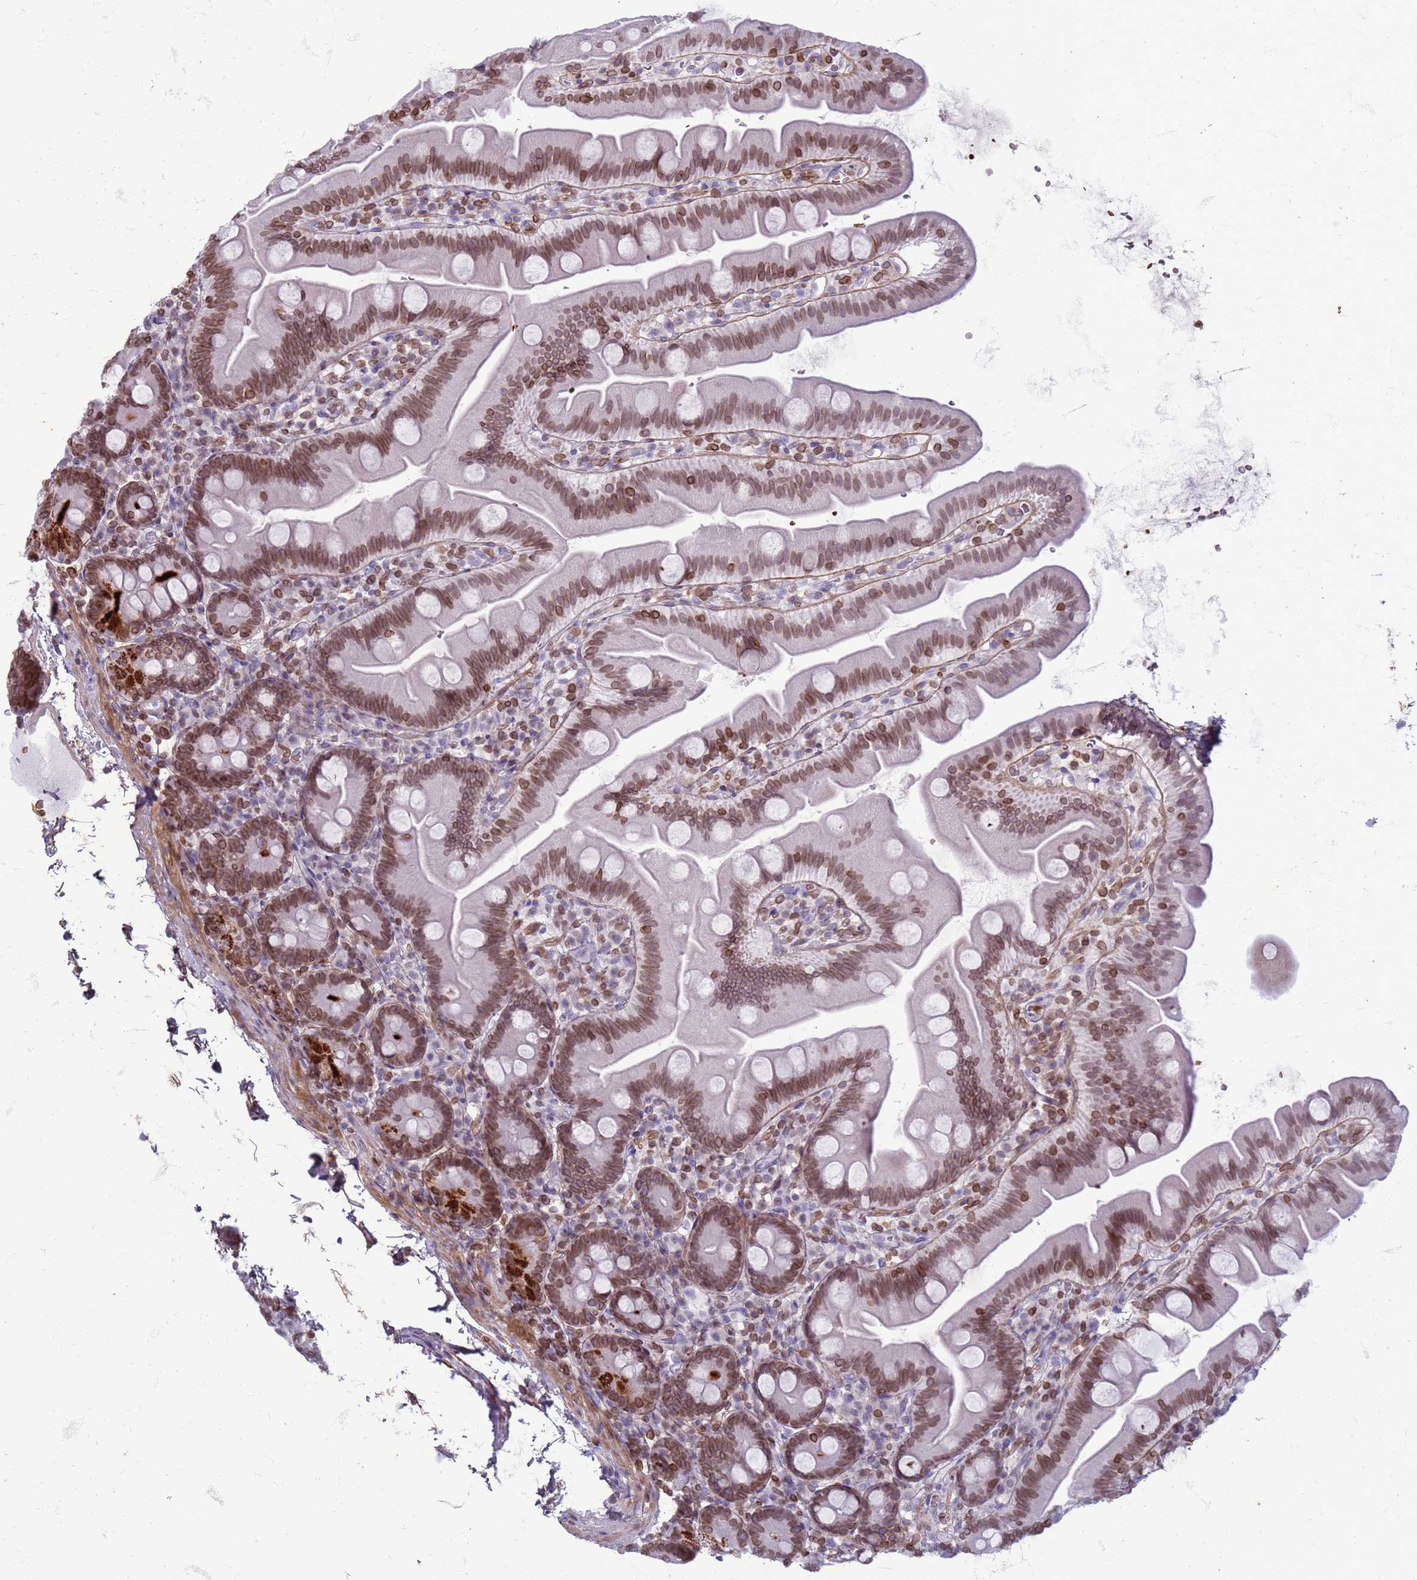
{"staining": {"intensity": "moderate", "quantity": ">75%", "location": "cytoplasmic/membranous,nuclear"}, "tissue": "small intestine", "cell_type": "Glandular cells", "image_type": "normal", "snomed": [{"axis": "morphology", "description": "Normal tissue, NOS"}, {"axis": "topography", "description": "Small intestine"}], "caption": "A medium amount of moderate cytoplasmic/membranous,nuclear staining is present in about >75% of glandular cells in normal small intestine. Using DAB (3,3'-diaminobenzidine) (brown) and hematoxylin (blue) stains, captured at high magnification using brightfield microscopy.", "gene": "METTL25B", "patient": {"sex": "female", "age": 68}}